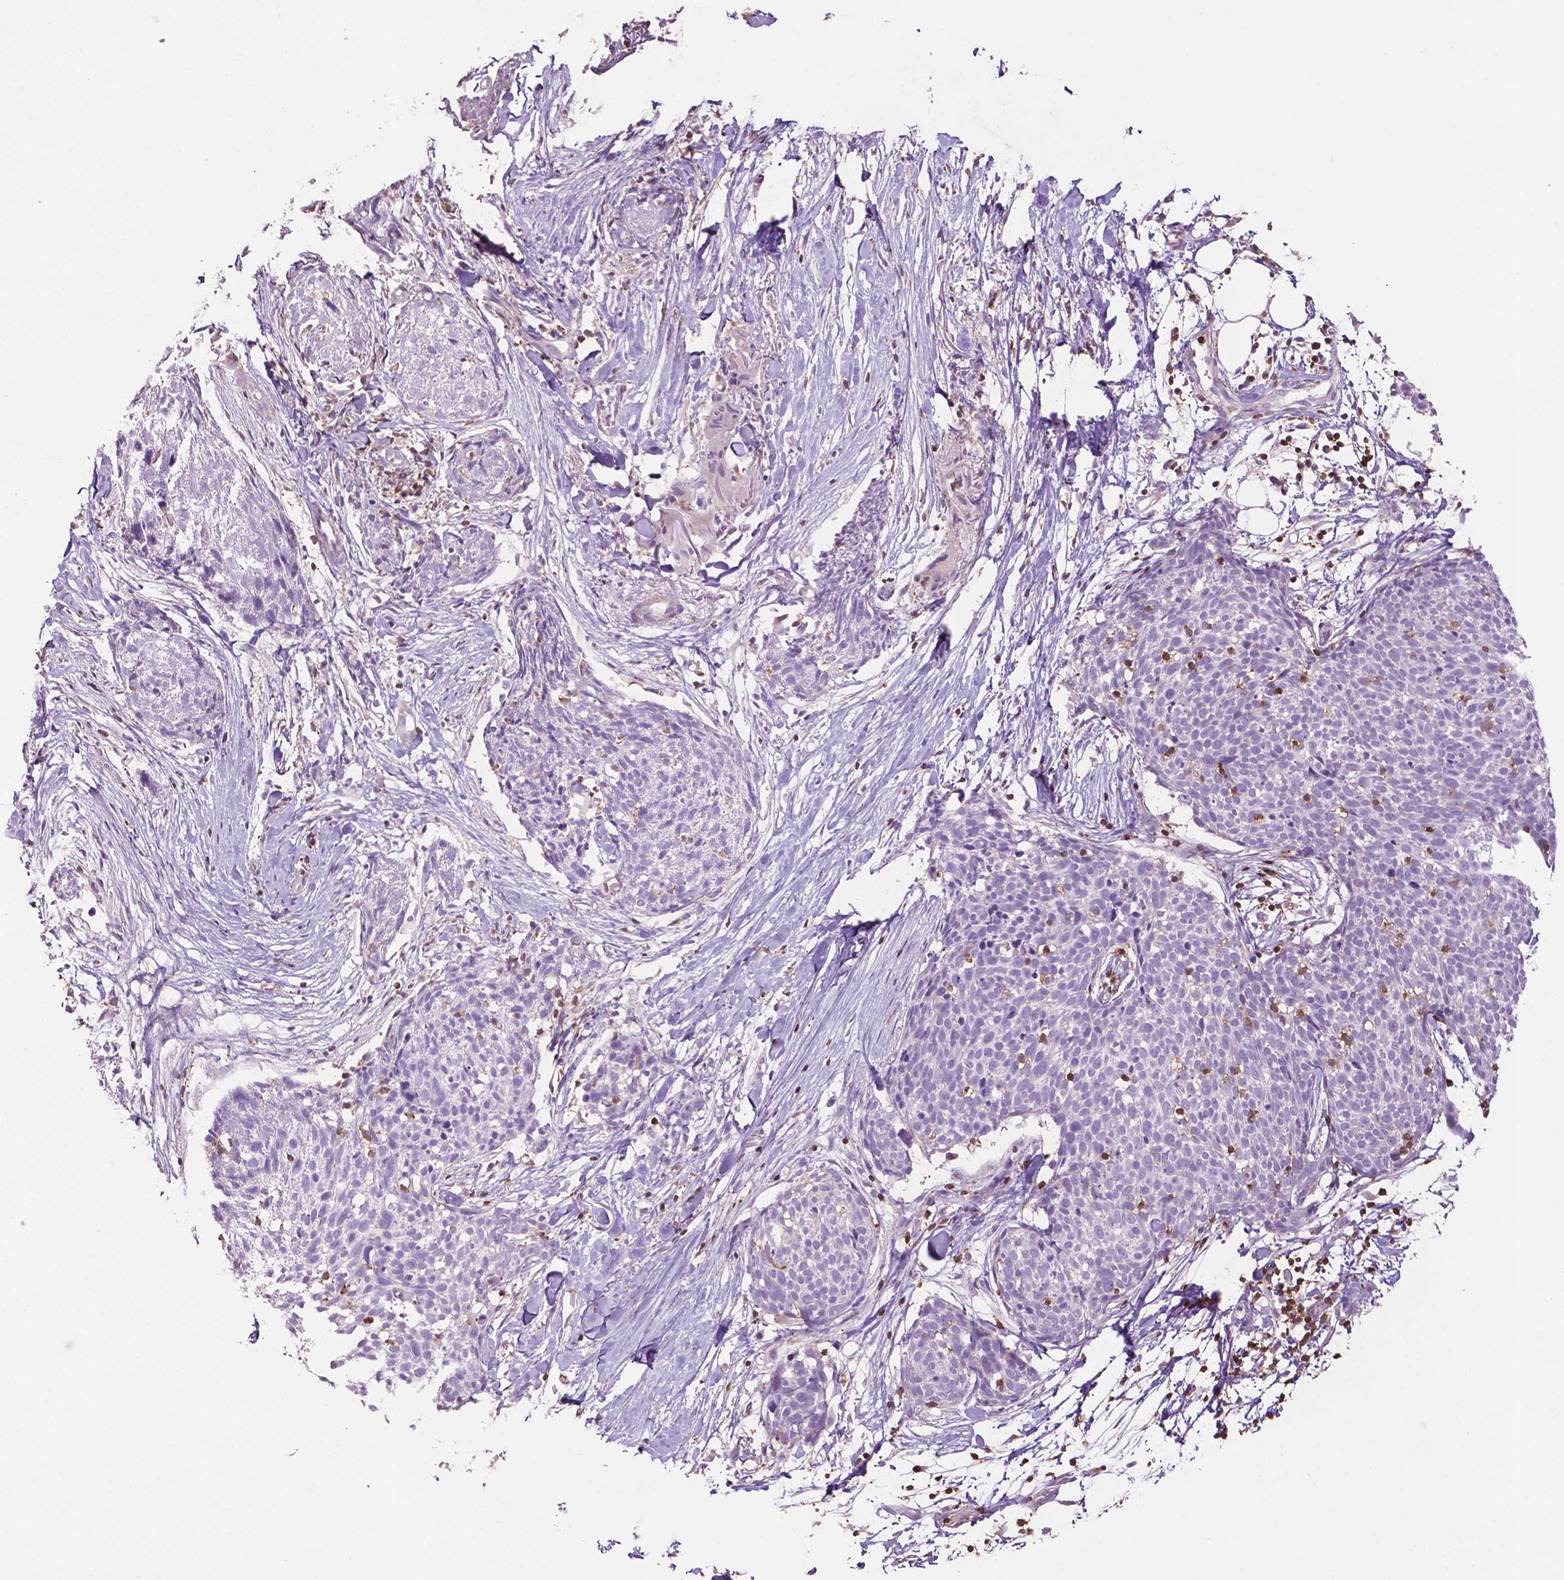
{"staining": {"intensity": "negative", "quantity": "none", "location": "none"}, "tissue": "skin cancer", "cell_type": "Tumor cells", "image_type": "cancer", "snomed": [{"axis": "morphology", "description": "Squamous cell carcinoma, NOS"}, {"axis": "topography", "description": "Skin"}, {"axis": "topography", "description": "Vulva"}], "caption": "Tumor cells show no significant protein expression in skin cancer (squamous cell carcinoma).", "gene": "TBC1D10C", "patient": {"sex": "female", "age": 75}}